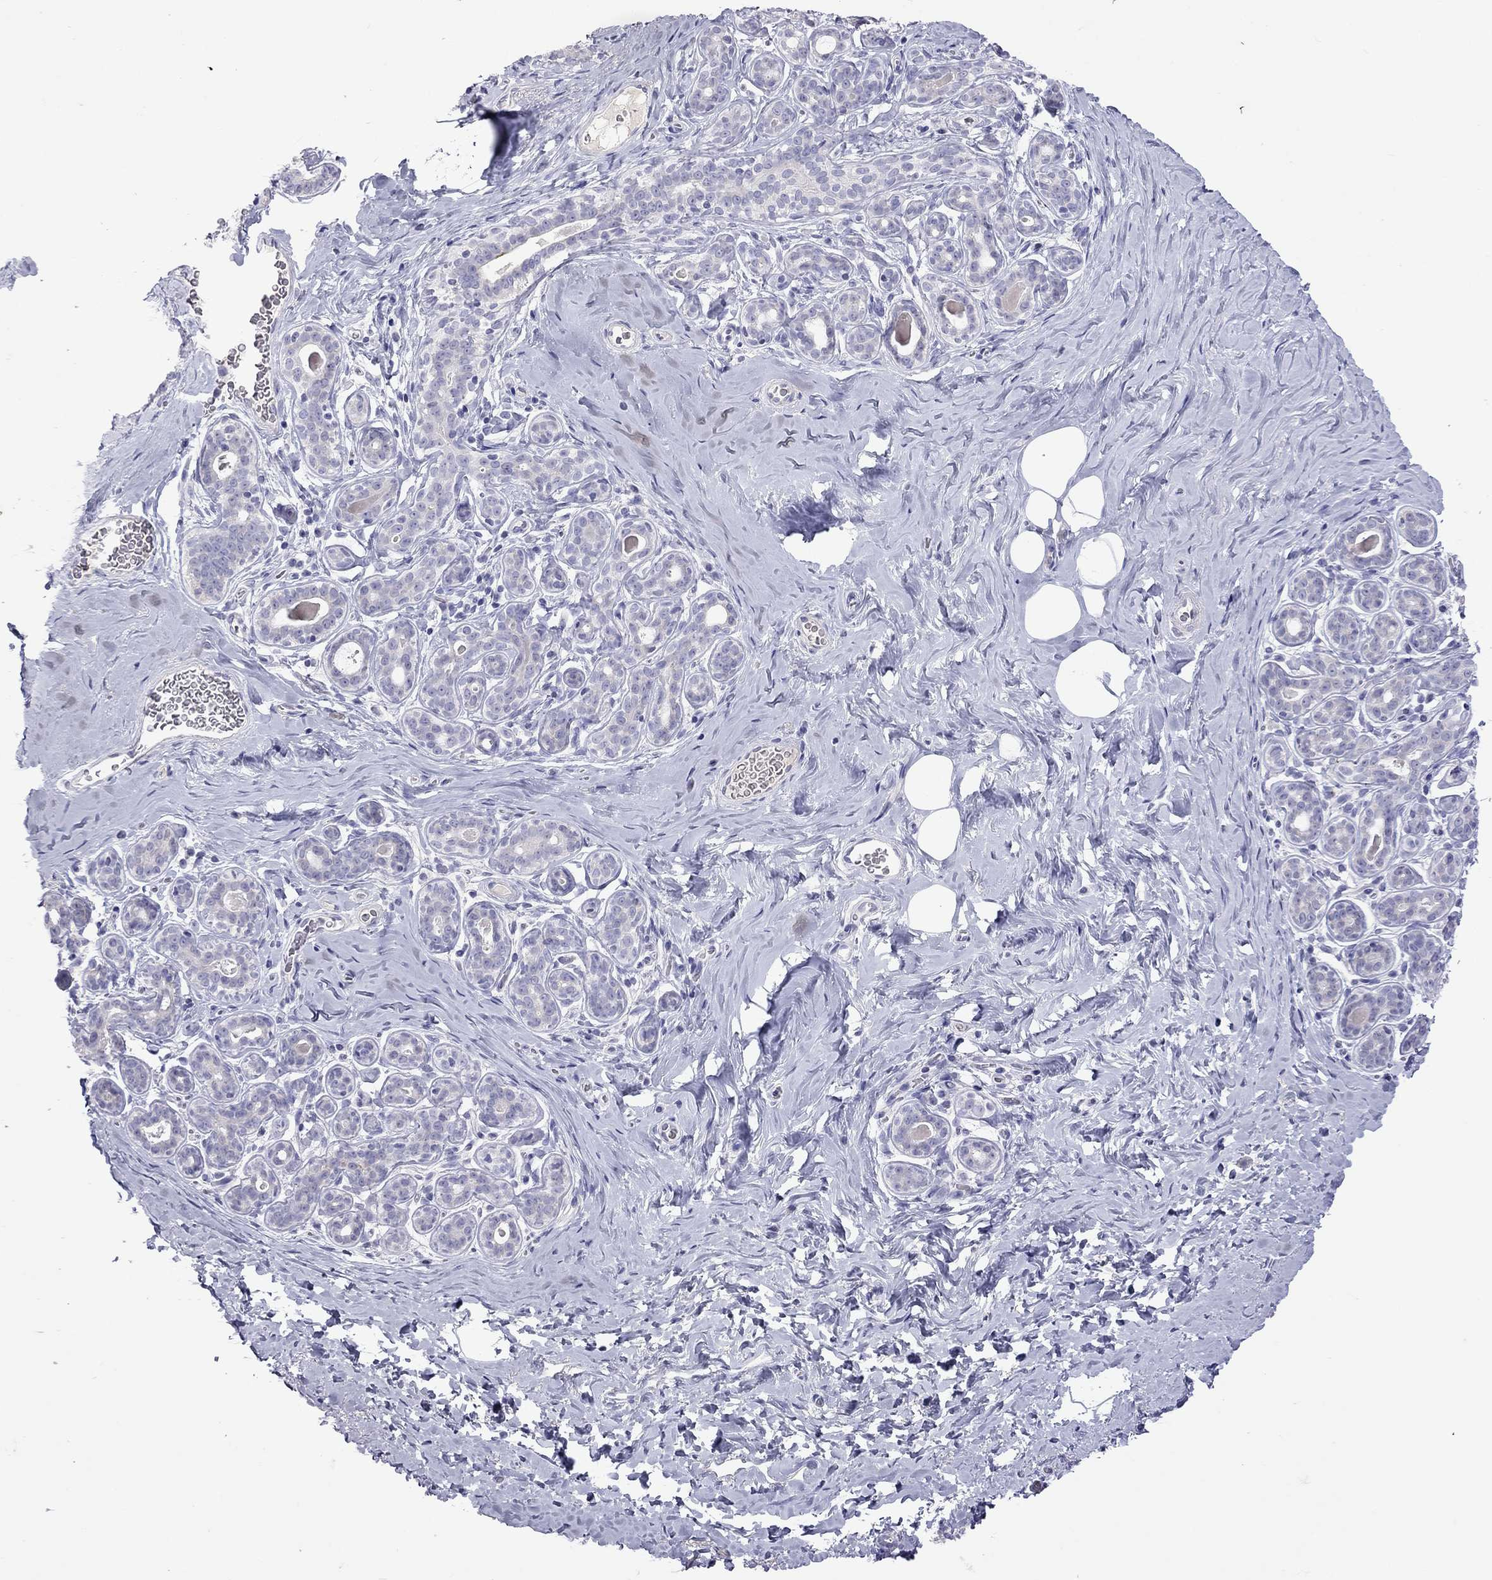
{"staining": {"intensity": "negative", "quantity": "none", "location": "none"}, "tissue": "breast", "cell_type": "Adipocytes", "image_type": "normal", "snomed": [{"axis": "morphology", "description": "Normal tissue, NOS"}, {"axis": "topography", "description": "Skin"}, {"axis": "topography", "description": "Breast"}], "caption": "This histopathology image is of normal breast stained with IHC to label a protein in brown with the nuclei are counter-stained blue. There is no expression in adipocytes. (DAB (3,3'-diaminobenzidine) immunohistochemistry (IHC), high magnification).", "gene": "MUC16", "patient": {"sex": "female", "age": 43}}